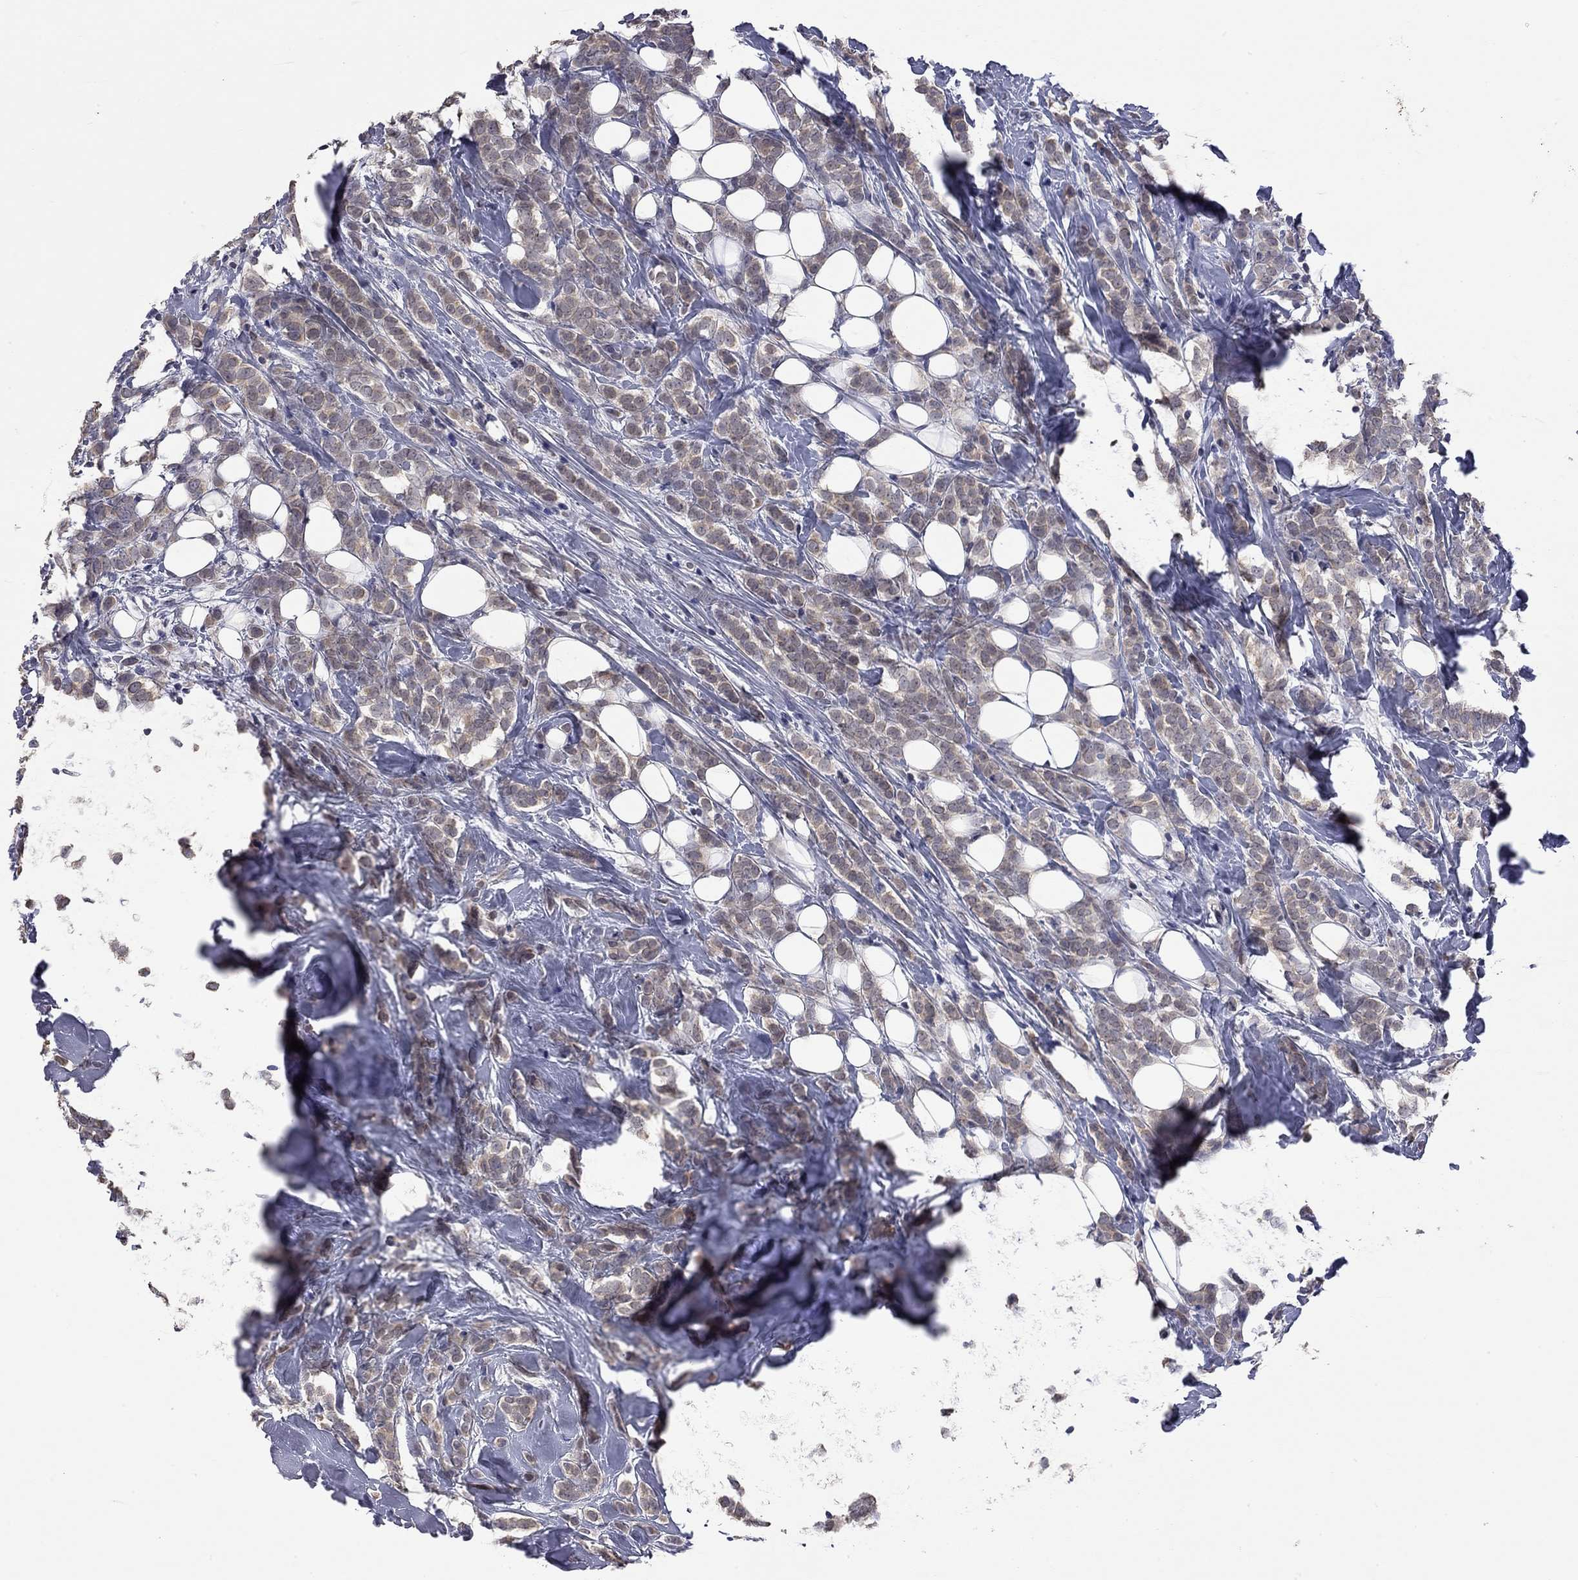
{"staining": {"intensity": "weak", "quantity": ">75%", "location": "cytoplasmic/membranous"}, "tissue": "breast cancer", "cell_type": "Tumor cells", "image_type": "cancer", "snomed": [{"axis": "morphology", "description": "Lobular carcinoma"}, {"axis": "topography", "description": "Breast"}], "caption": "Immunohistochemistry (IHC) photomicrograph of breast cancer stained for a protein (brown), which displays low levels of weak cytoplasmic/membranous staining in approximately >75% of tumor cells.", "gene": "FABP12", "patient": {"sex": "female", "age": 49}}